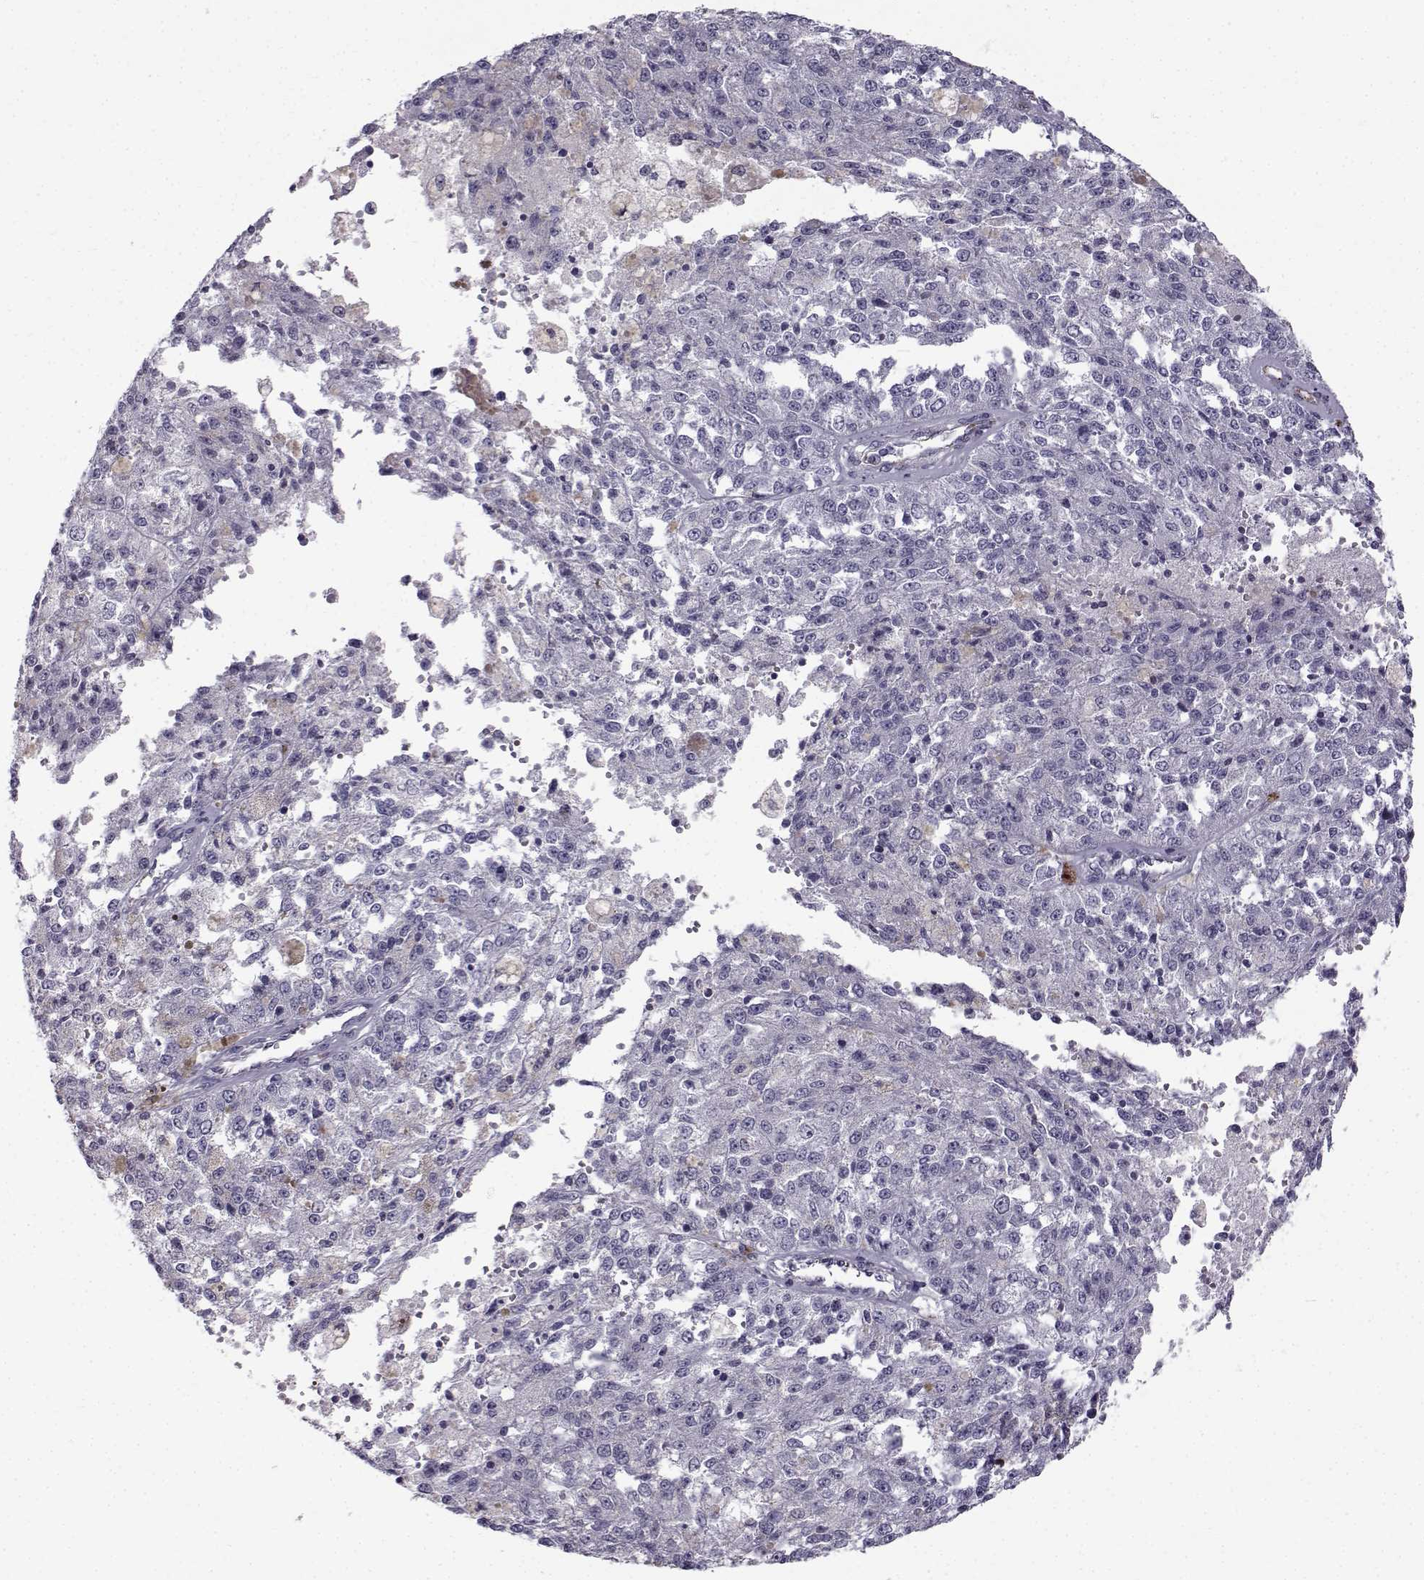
{"staining": {"intensity": "negative", "quantity": "none", "location": "none"}, "tissue": "melanoma", "cell_type": "Tumor cells", "image_type": "cancer", "snomed": [{"axis": "morphology", "description": "Malignant melanoma, Metastatic site"}, {"axis": "topography", "description": "Lymph node"}], "caption": "Image shows no protein staining in tumor cells of melanoma tissue.", "gene": "CALCR", "patient": {"sex": "female", "age": 64}}